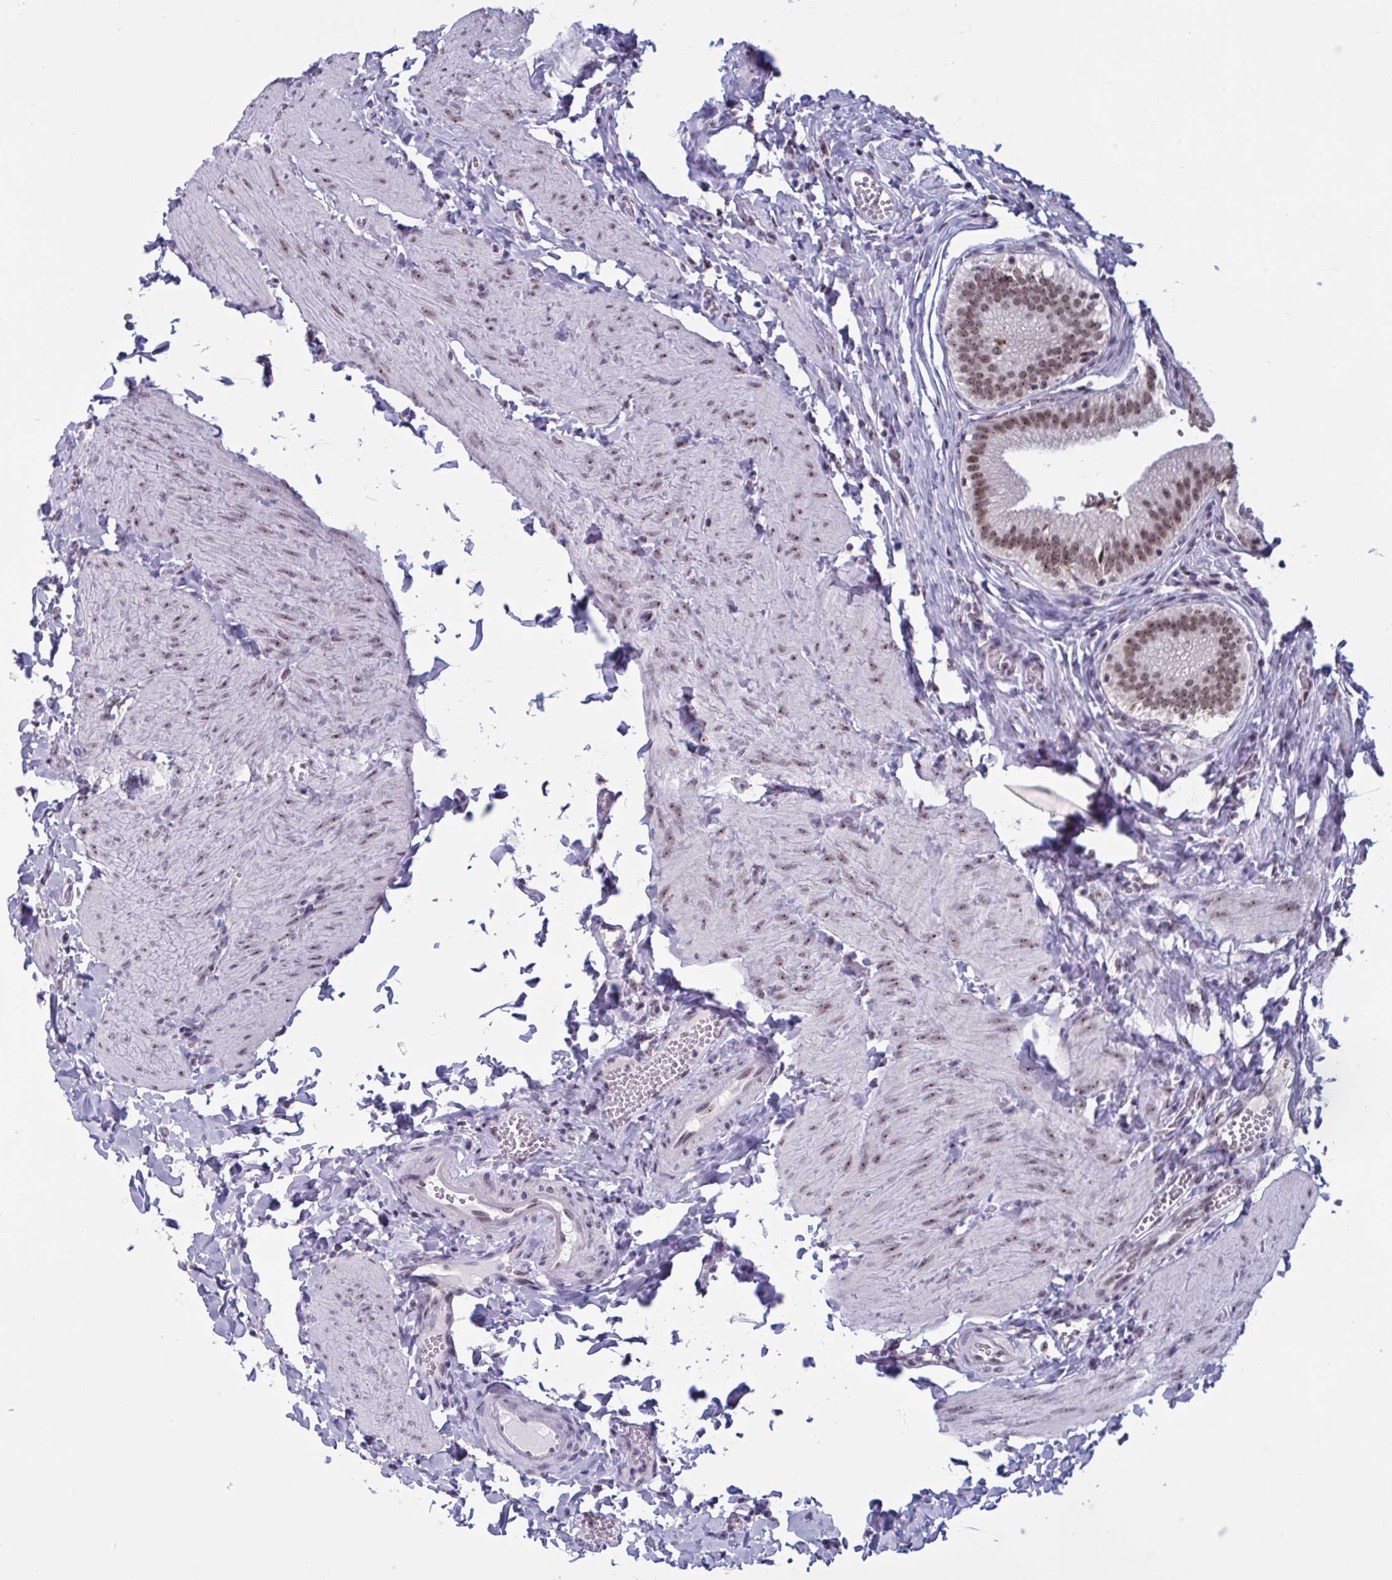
{"staining": {"intensity": "moderate", "quantity": ">75%", "location": "nuclear"}, "tissue": "gallbladder", "cell_type": "Glandular cells", "image_type": "normal", "snomed": [{"axis": "morphology", "description": "Normal tissue, NOS"}, {"axis": "topography", "description": "Gallbladder"}, {"axis": "topography", "description": "Peripheral nerve tissue"}], "caption": "Glandular cells display medium levels of moderate nuclear expression in approximately >75% of cells in unremarkable human gallbladder. (Brightfield microscopy of DAB IHC at high magnification).", "gene": "TGM6", "patient": {"sex": "male", "age": 17}}